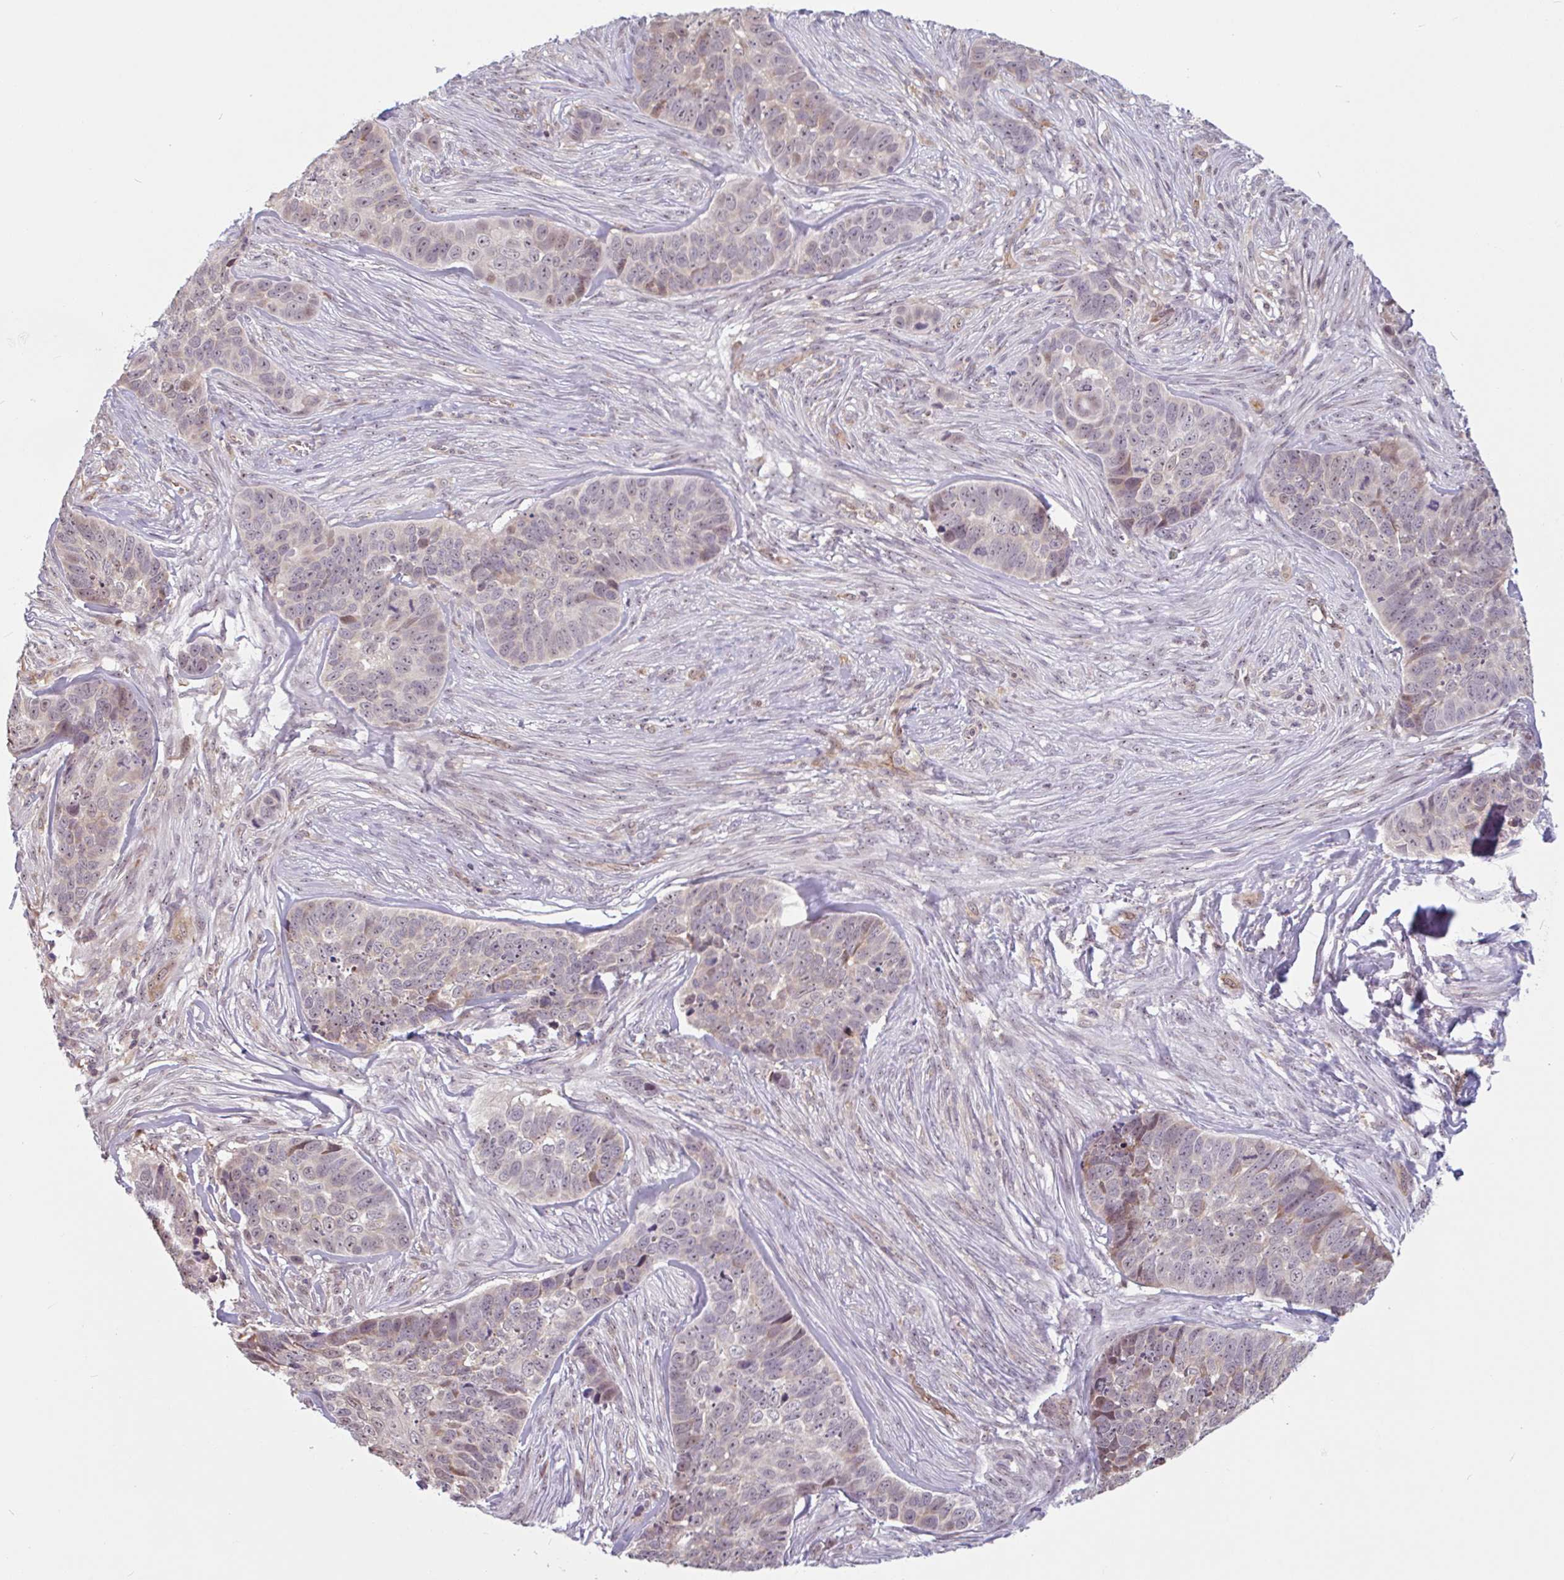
{"staining": {"intensity": "weak", "quantity": "<25%", "location": "cytoplasmic/membranous"}, "tissue": "skin cancer", "cell_type": "Tumor cells", "image_type": "cancer", "snomed": [{"axis": "morphology", "description": "Basal cell carcinoma"}, {"axis": "topography", "description": "Skin"}], "caption": "Immunohistochemical staining of human skin cancer (basal cell carcinoma) shows no significant expression in tumor cells.", "gene": "ZNF689", "patient": {"sex": "female", "age": 82}}